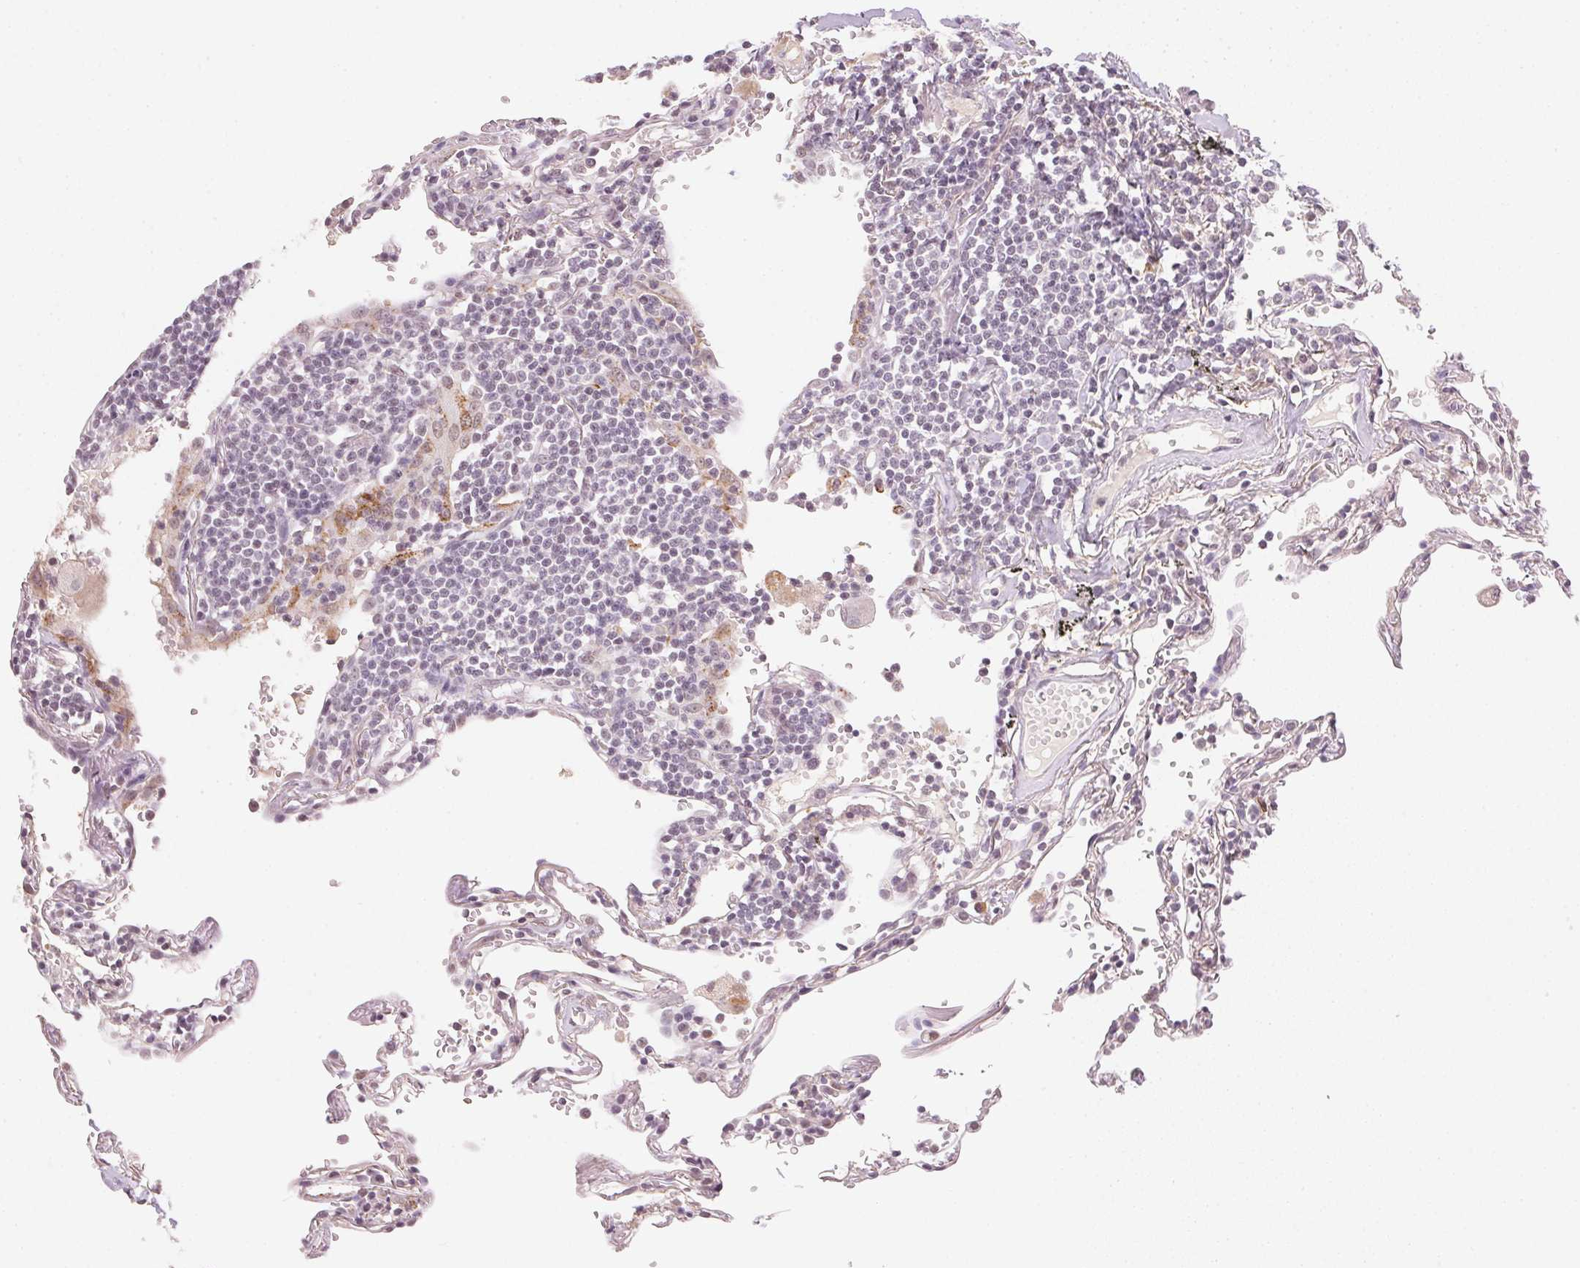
{"staining": {"intensity": "negative", "quantity": "none", "location": "none"}, "tissue": "lymphoma", "cell_type": "Tumor cells", "image_type": "cancer", "snomed": [{"axis": "morphology", "description": "Malignant lymphoma, non-Hodgkin's type, Low grade"}, {"axis": "topography", "description": "Lung"}], "caption": "Immunohistochemistry histopathology image of human malignant lymphoma, non-Hodgkin's type (low-grade) stained for a protein (brown), which reveals no expression in tumor cells. (DAB immunohistochemistry, high magnification).", "gene": "FNDC4", "patient": {"sex": "female", "age": 71}}